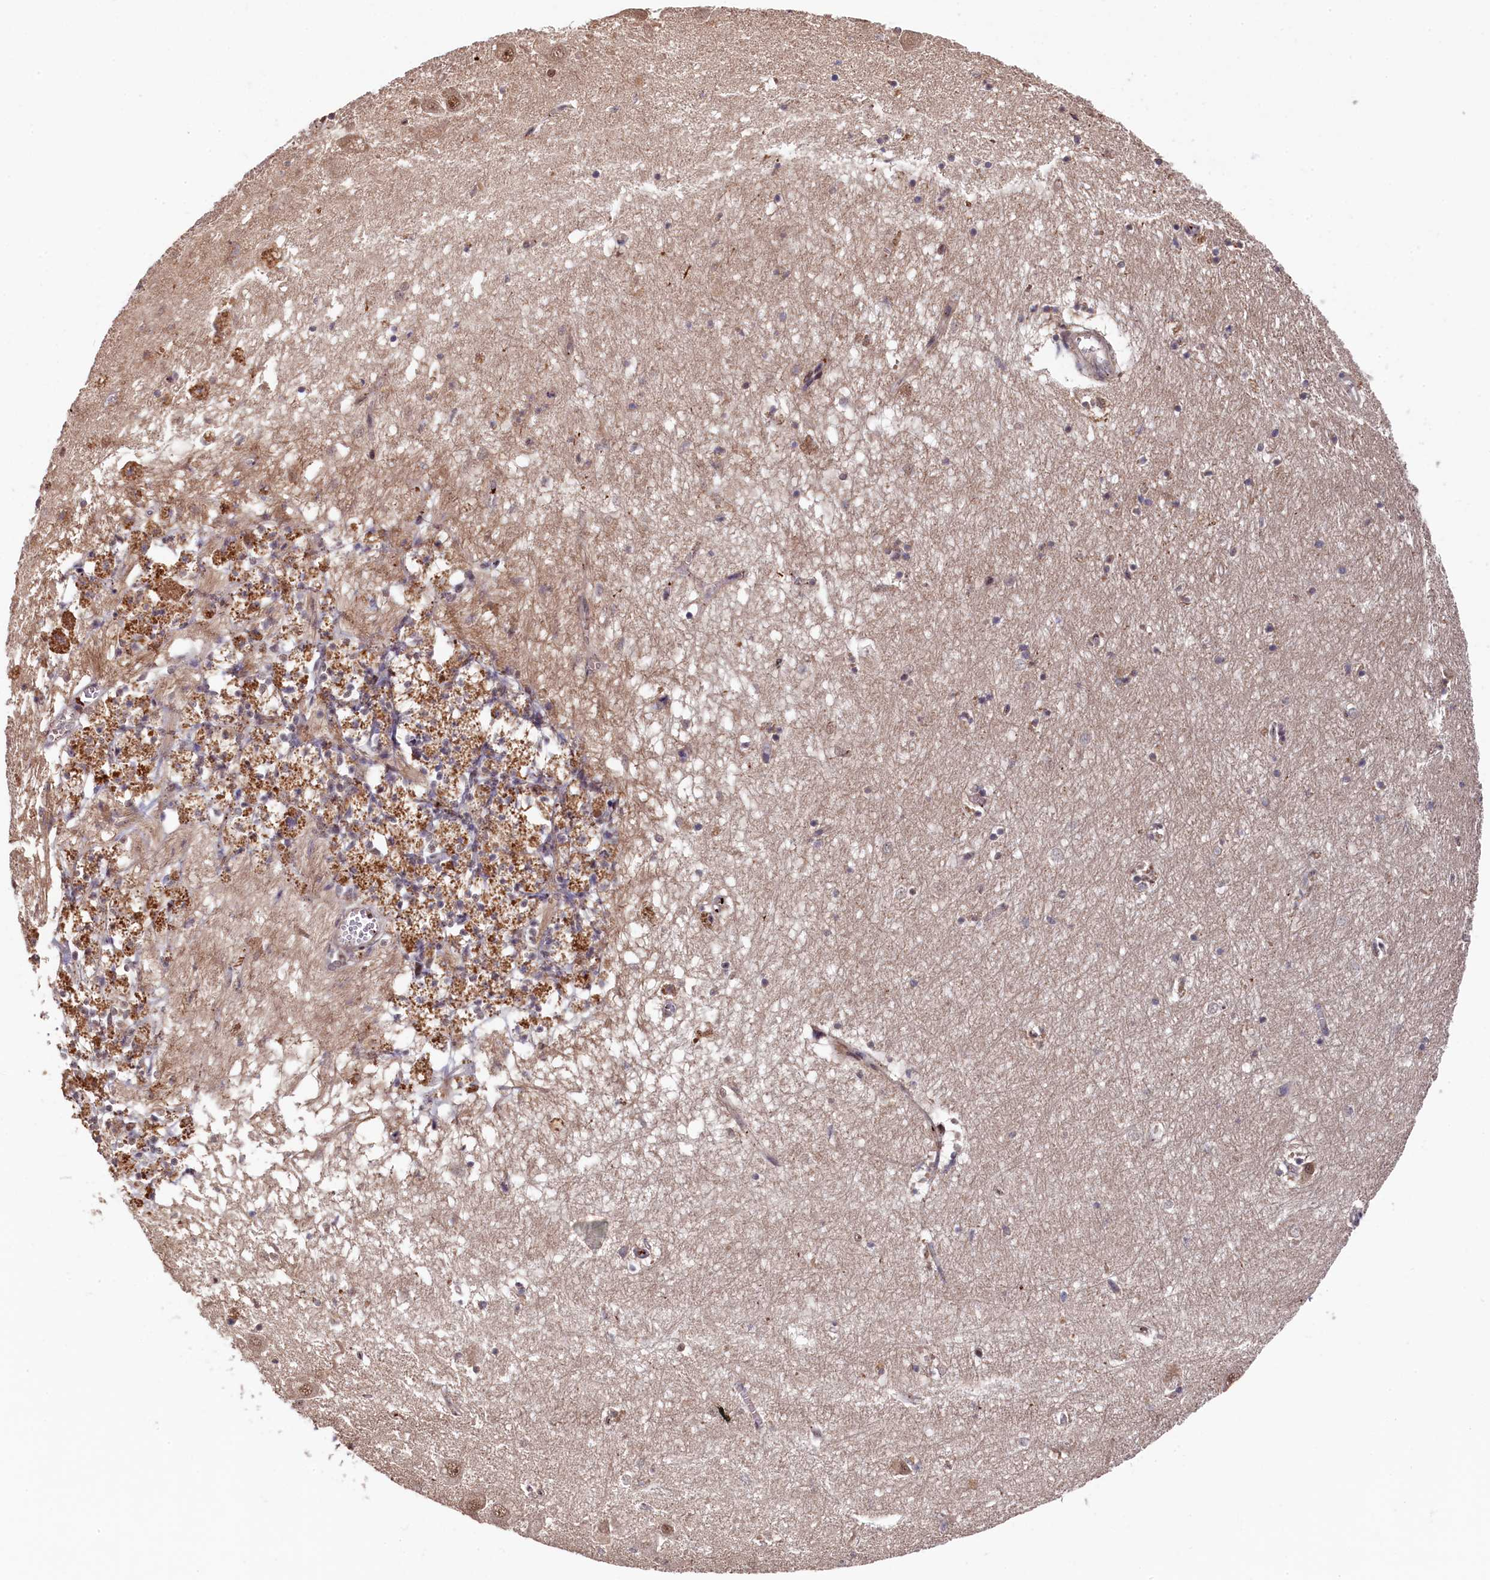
{"staining": {"intensity": "negative", "quantity": "none", "location": "none"}, "tissue": "hippocampus", "cell_type": "Glial cells", "image_type": "normal", "snomed": [{"axis": "morphology", "description": "Normal tissue, NOS"}, {"axis": "topography", "description": "Hippocampus"}], "caption": "Micrograph shows no protein expression in glial cells of unremarkable hippocampus.", "gene": "CLPX", "patient": {"sex": "female", "age": 64}}